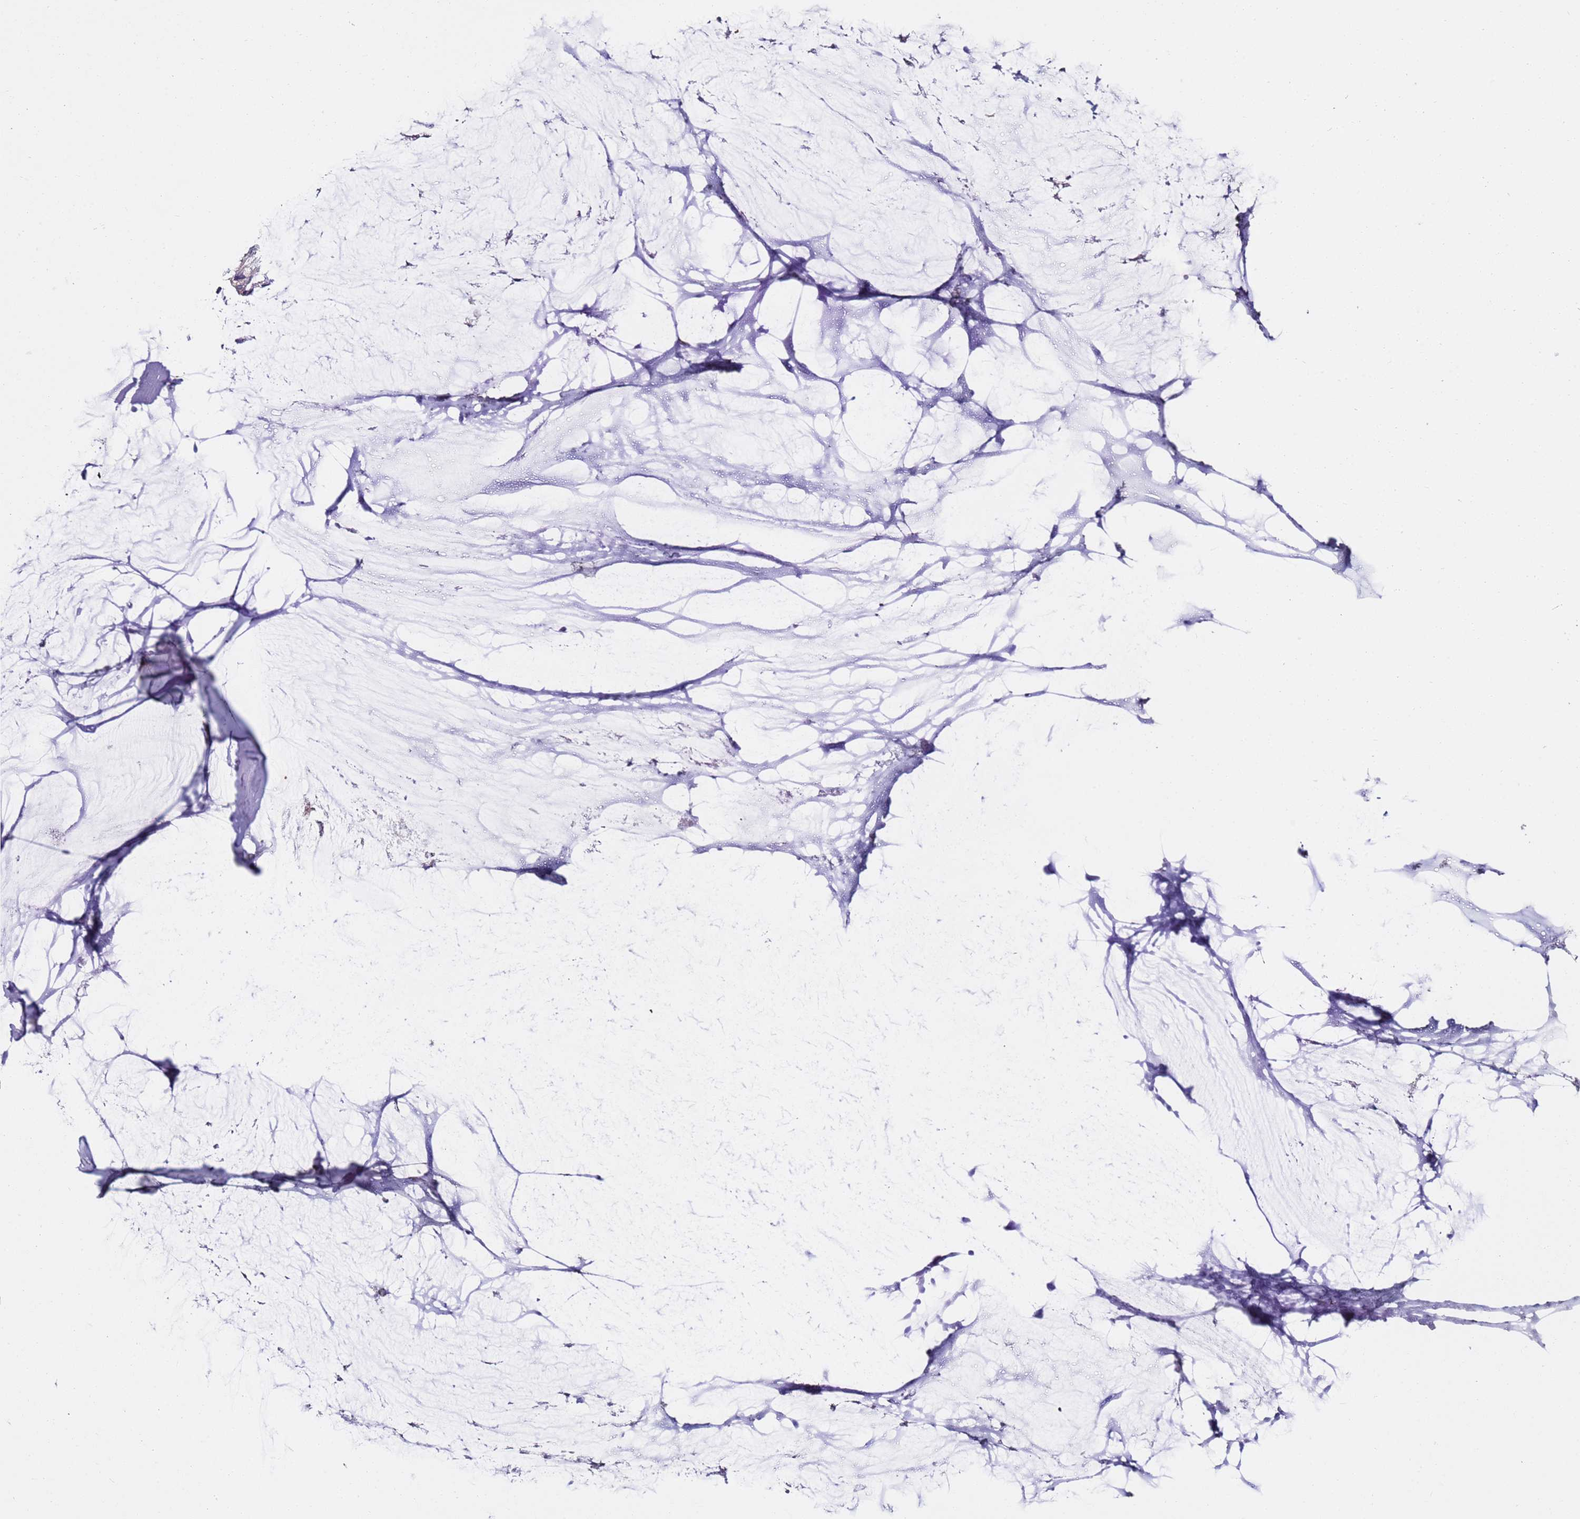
{"staining": {"intensity": "weak", "quantity": "<25%", "location": "cytoplasmic/membranous"}, "tissue": "ovarian cancer", "cell_type": "Tumor cells", "image_type": "cancer", "snomed": [{"axis": "morphology", "description": "Cystadenocarcinoma, mucinous, NOS"}, {"axis": "topography", "description": "Ovary"}], "caption": "Tumor cells are negative for brown protein staining in ovarian mucinous cystadenocarcinoma.", "gene": "HGD", "patient": {"sex": "female", "age": 39}}